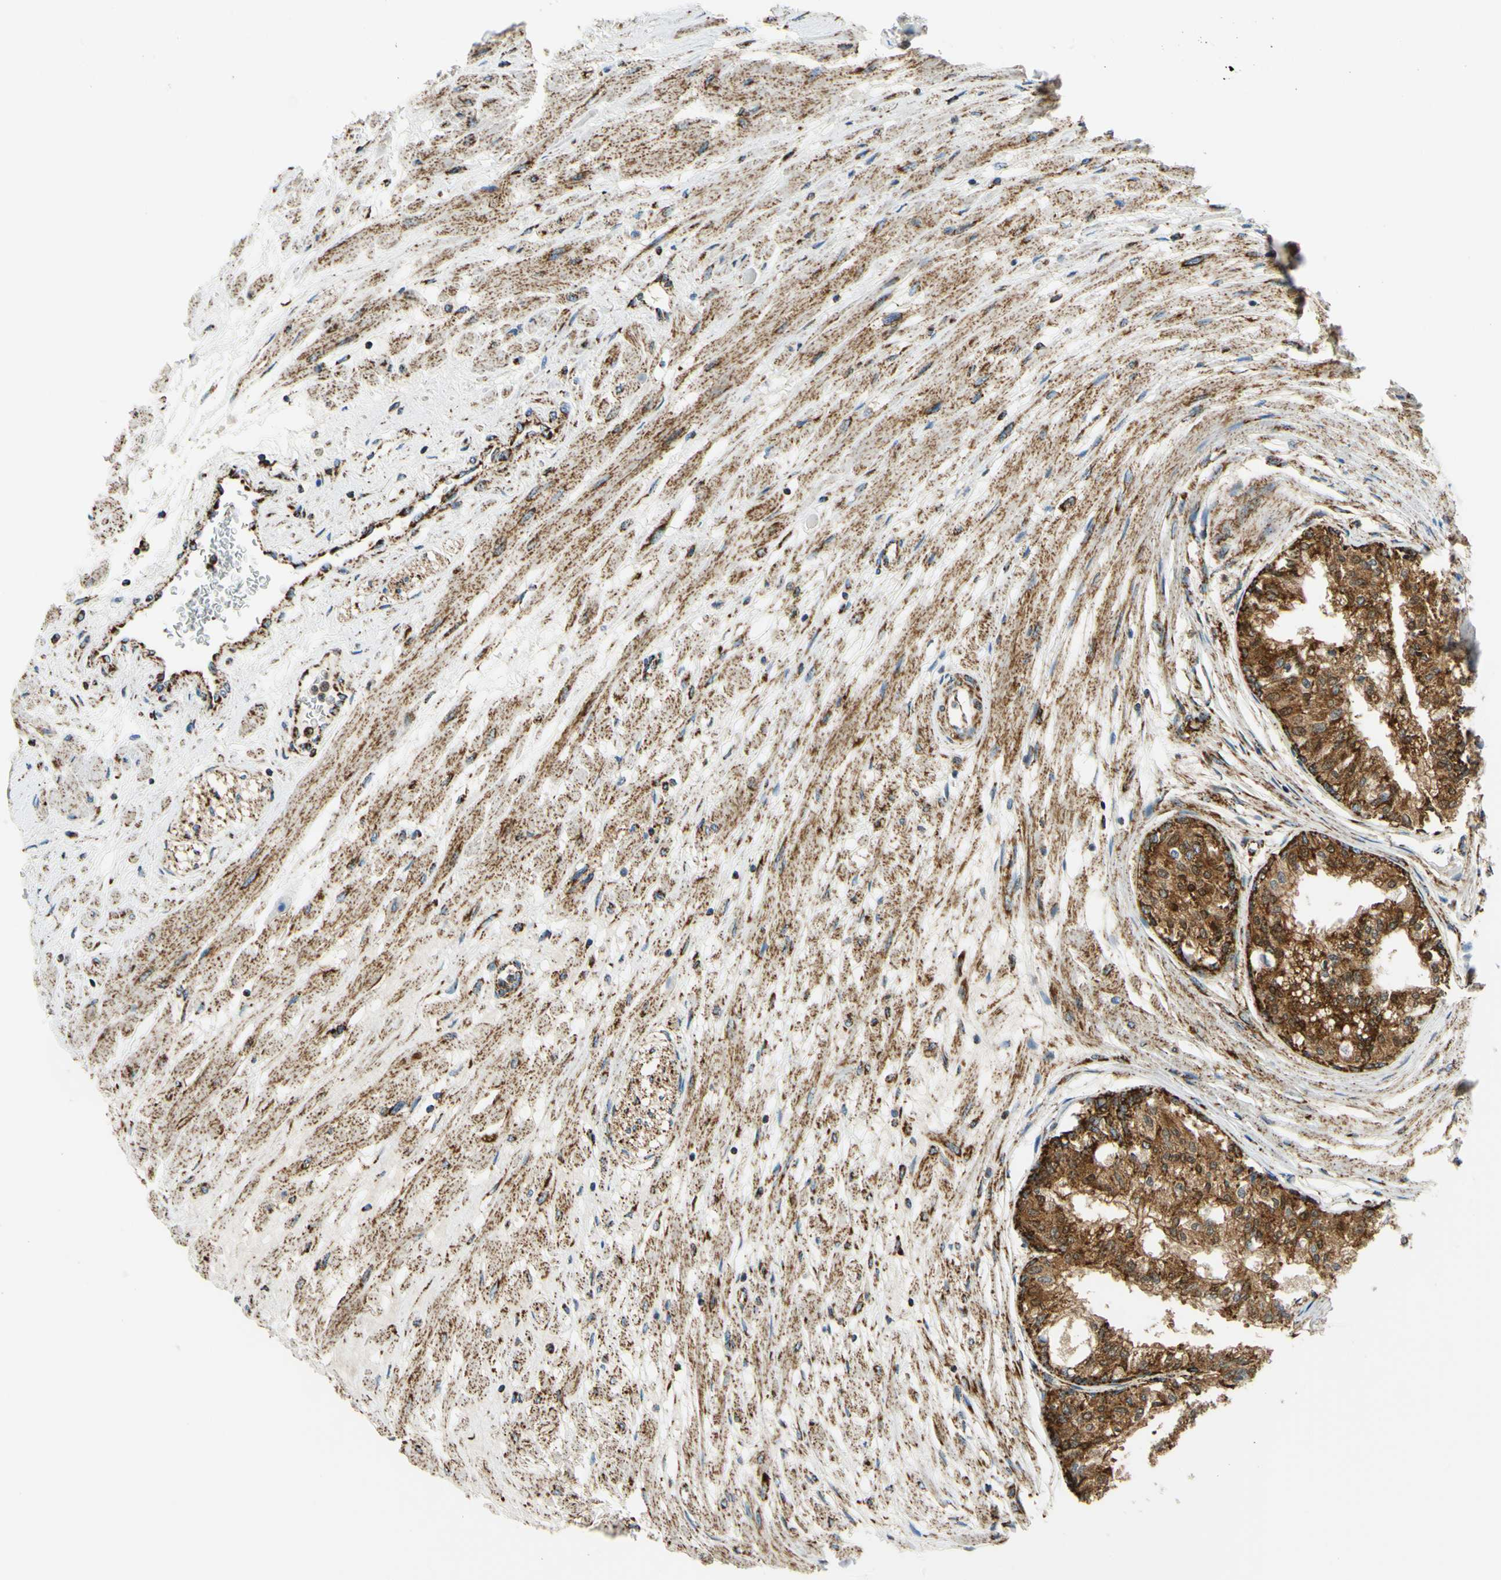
{"staining": {"intensity": "strong", "quantity": ">75%", "location": "cytoplasmic/membranous"}, "tissue": "prostate", "cell_type": "Glandular cells", "image_type": "normal", "snomed": [{"axis": "morphology", "description": "Normal tissue, NOS"}, {"axis": "topography", "description": "Prostate"}, {"axis": "topography", "description": "Seminal veicle"}], "caption": "About >75% of glandular cells in normal prostate demonstrate strong cytoplasmic/membranous protein expression as visualized by brown immunohistochemical staining.", "gene": "MAVS", "patient": {"sex": "male", "age": 60}}